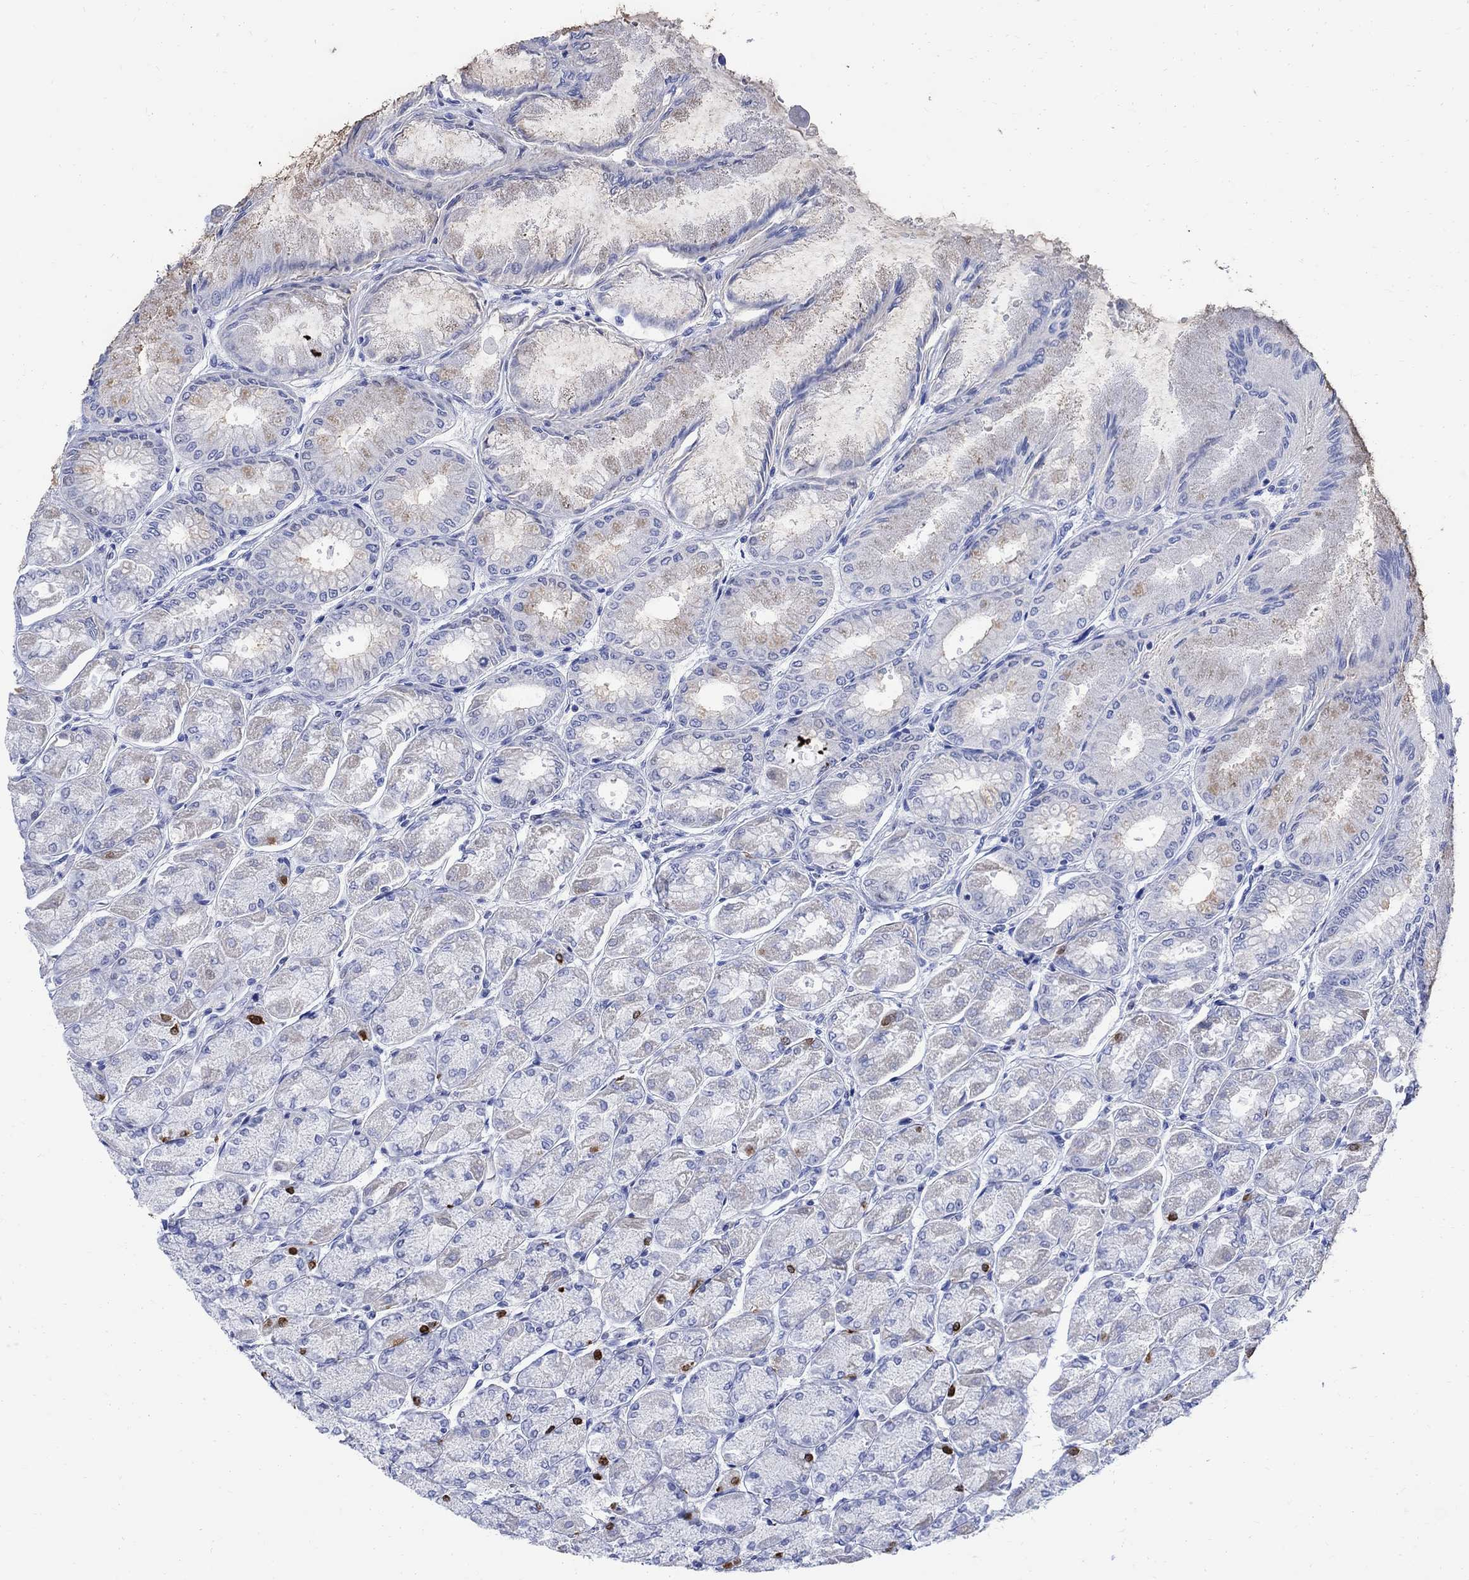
{"staining": {"intensity": "moderate", "quantity": "<25%", "location": "cytoplasmic/membranous"}, "tissue": "stomach", "cell_type": "Glandular cells", "image_type": "normal", "snomed": [{"axis": "morphology", "description": "Normal tissue, NOS"}, {"axis": "topography", "description": "Stomach, upper"}], "caption": "Protein staining by IHC demonstrates moderate cytoplasmic/membranous positivity in approximately <25% of glandular cells in benign stomach. The protein is shown in brown color, while the nuclei are stained blue.", "gene": "CPLX1", "patient": {"sex": "male", "age": 60}}